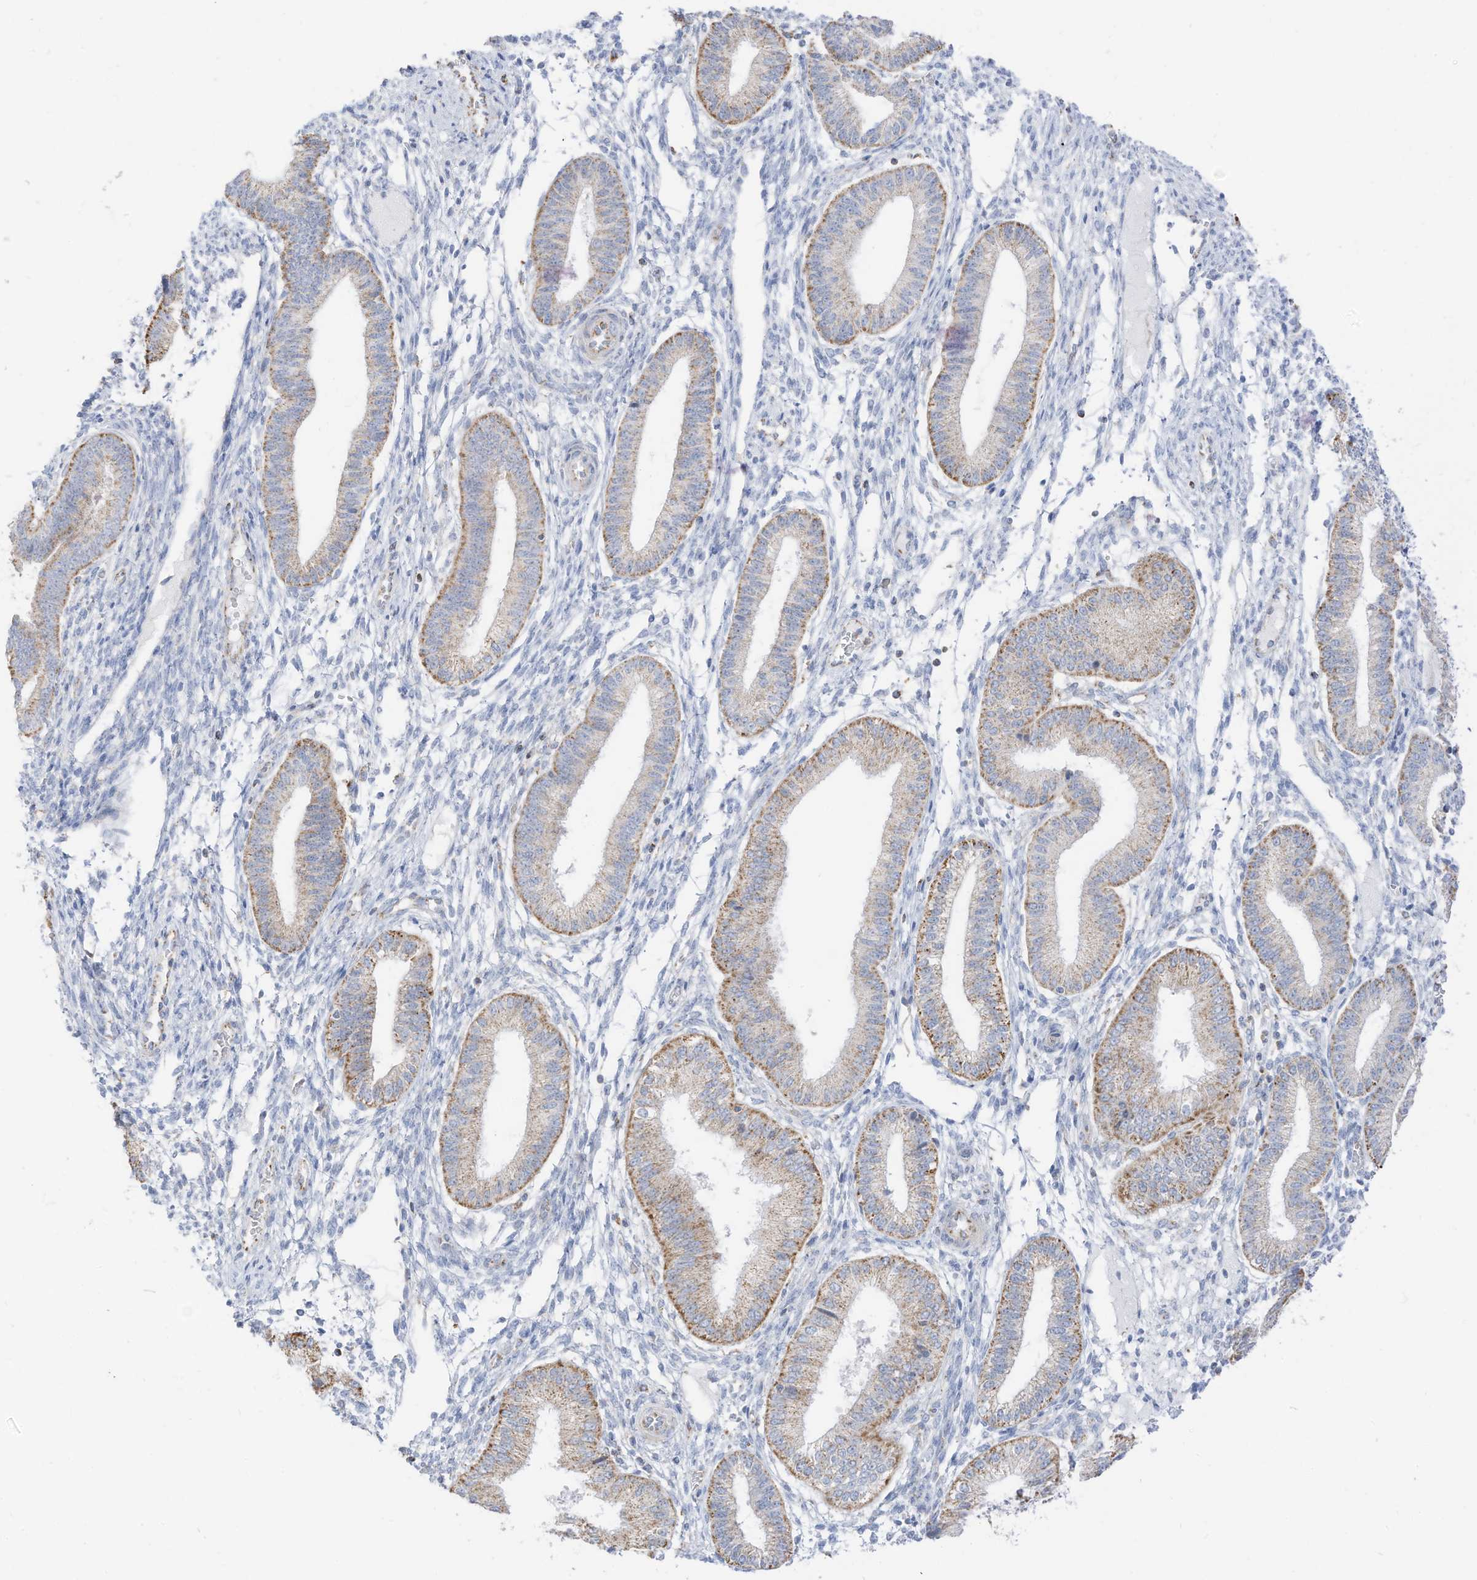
{"staining": {"intensity": "negative", "quantity": "none", "location": "none"}, "tissue": "endometrium", "cell_type": "Cells in endometrial stroma", "image_type": "normal", "snomed": [{"axis": "morphology", "description": "Normal tissue, NOS"}, {"axis": "topography", "description": "Endometrium"}], "caption": "High power microscopy image of an IHC micrograph of unremarkable endometrium, revealing no significant positivity in cells in endometrial stroma.", "gene": "ETHE1", "patient": {"sex": "female", "age": 39}}